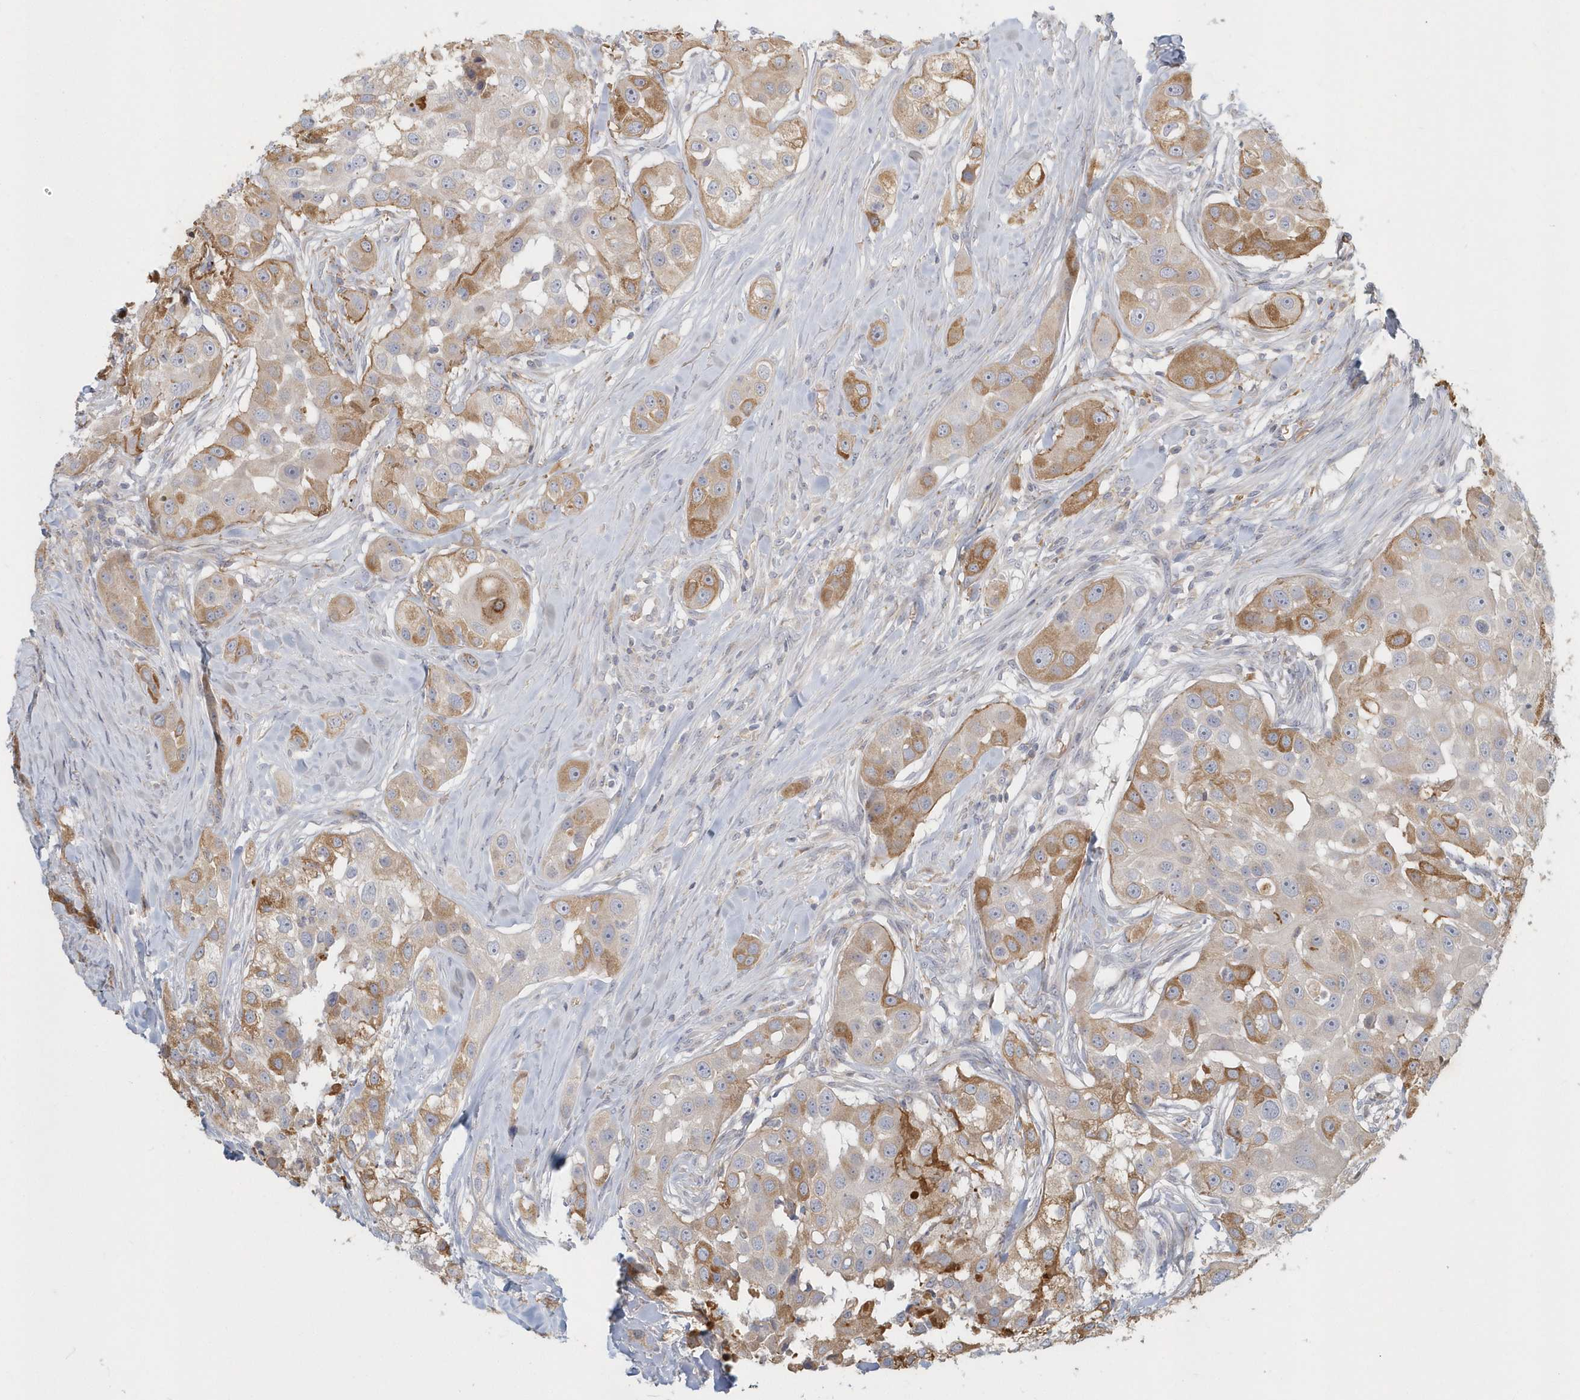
{"staining": {"intensity": "moderate", "quantity": "25%-75%", "location": "cytoplasmic/membranous"}, "tissue": "head and neck cancer", "cell_type": "Tumor cells", "image_type": "cancer", "snomed": [{"axis": "morphology", "description": "Normal tissue, NOS"}, {"axis": "morphology", "description": "Squamous cell carcinoma, NOS"}, {"axis": "topography", "description": "Skeletal muscle"}, {"axis": "topography", "description": "Head-Neck"}], "caption": "The histopathology image shows a brown stain indicating the presence of a protein in the cytoplasmic/membranous of tumor cells in head and neck cancer. The staining is performed using DAB (3,3'-diaminobenzidine) brown chromogen to label protein expression. The nuclei are counter-stained blue using hematoxylin.", "gene": "NAPB", "patient": {"sex": "male", "age": 51}}